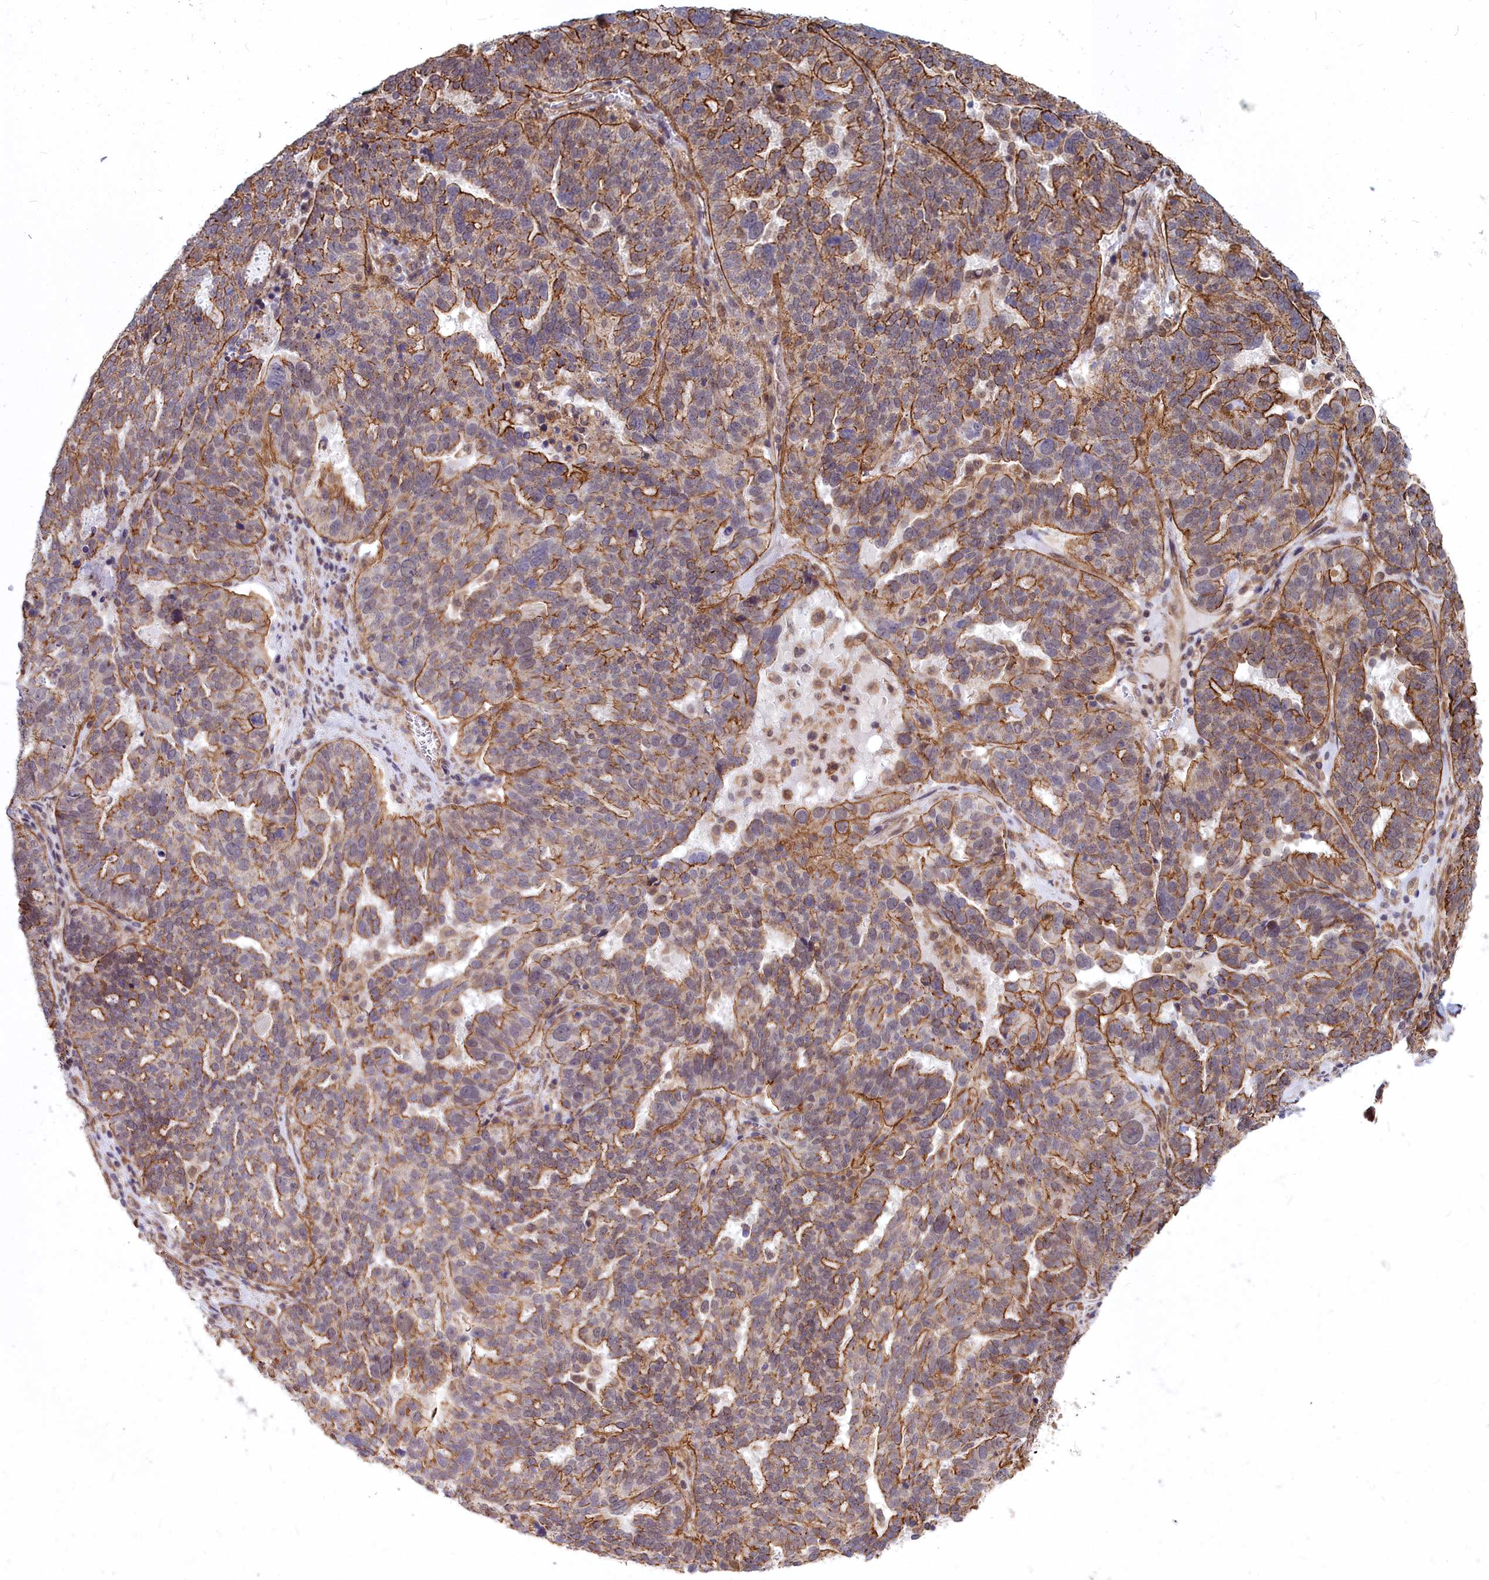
{"staining": {"intensity": "moderate", "quantity": "25%-75%", "location": "cytoplasmic/membranous"}, "tissue": "ovarian cancer", "cell_type": "Tumor cells", "image_type": "cancer", "snomed": [{"axis": "morphology", "description": "Cystadenocarcinoma, serous, NOS"}, {"axis": "topography", "description": "Ovary"}], "caption": "Ovarian cancer (serous cystadenocarcinoma) stained with a protein marker exhibits moderate staining in tumor cells.", "gene": "YJU2", "patient": {"sex": "female", "age": 59}}